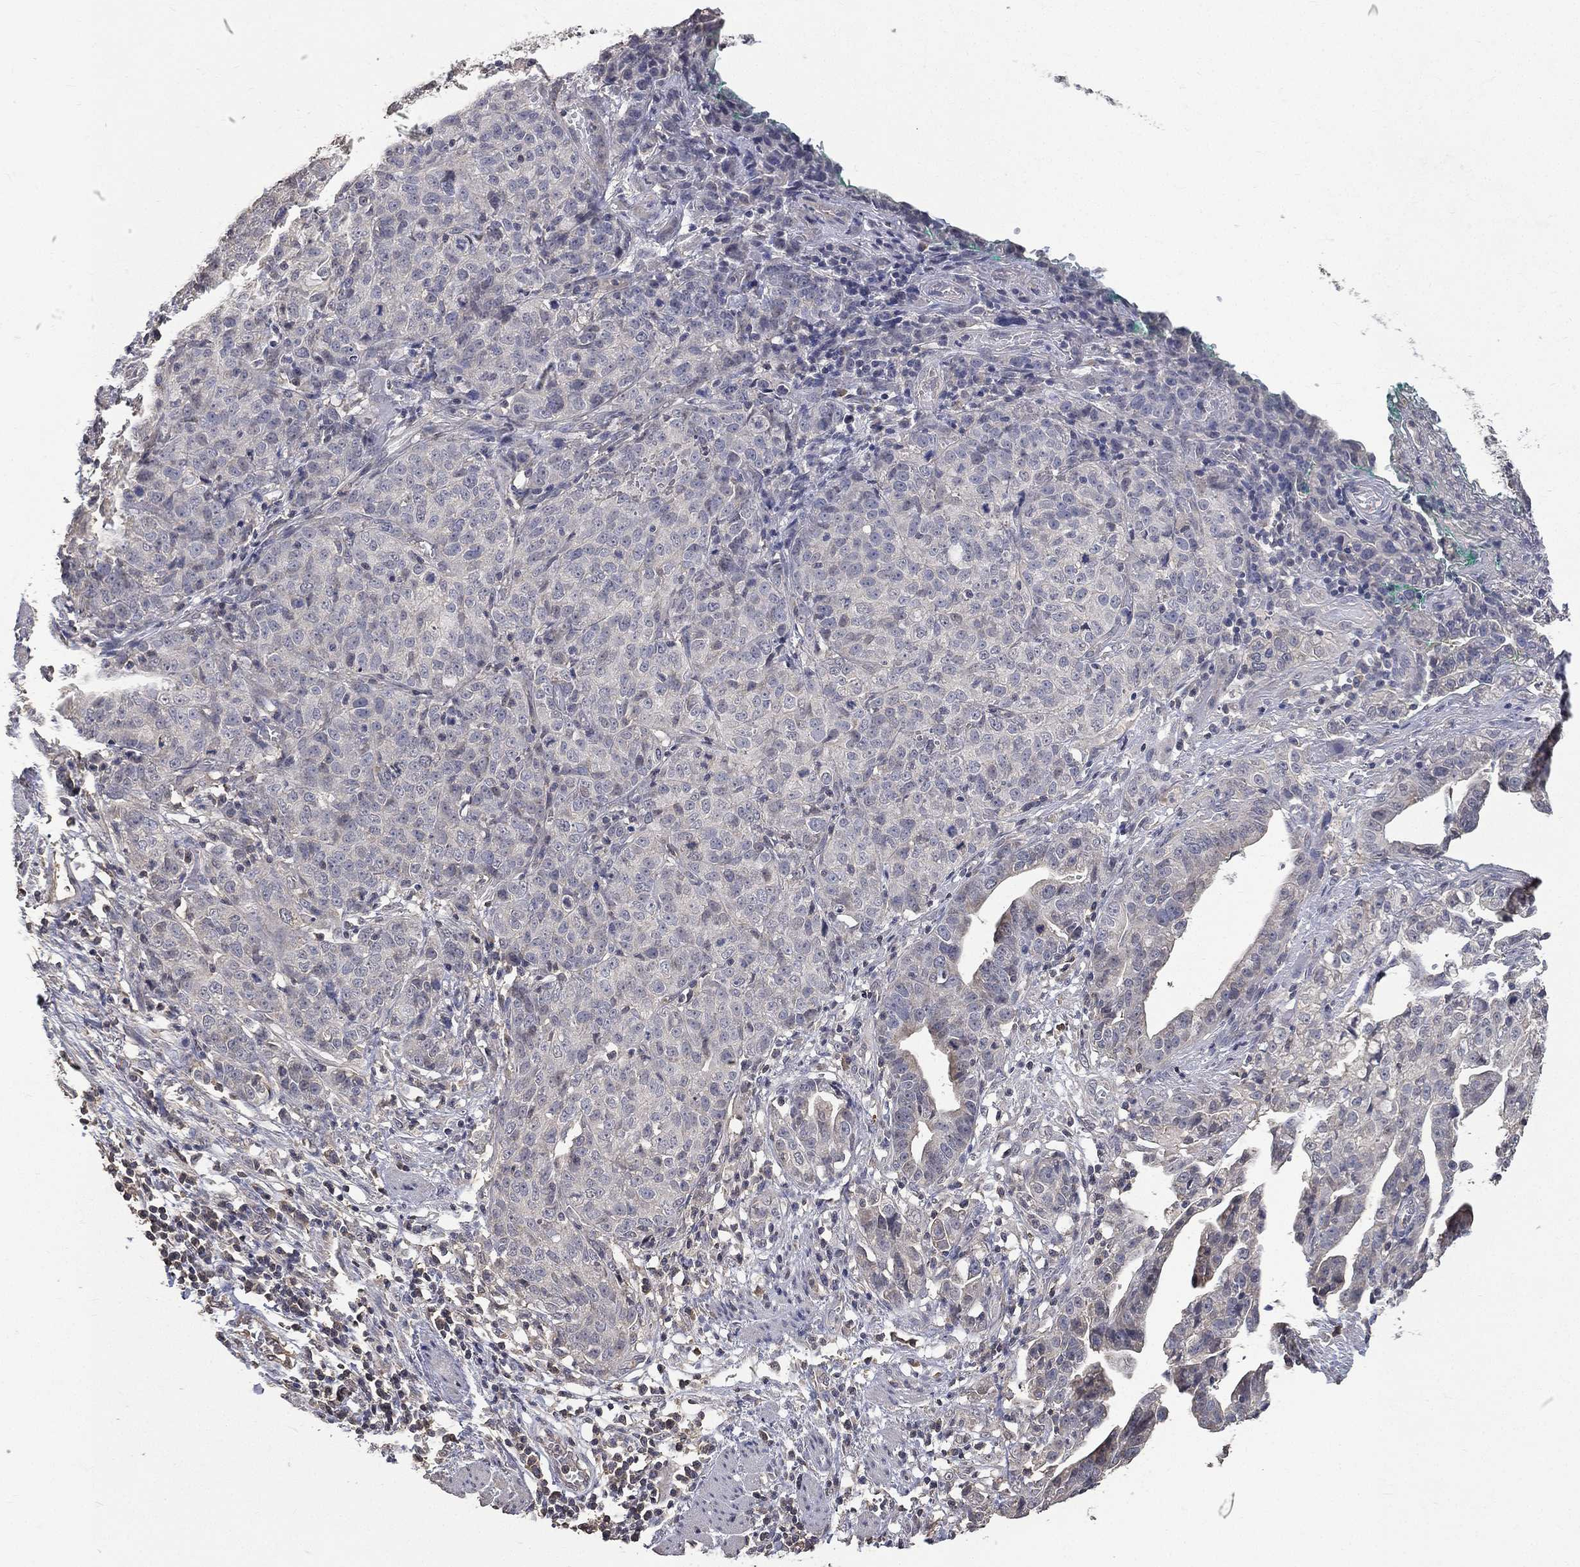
{"staining": {"intensity": "negative", "quantity": "none", "location": "none"}, "tissue": "stomach cancer", "cell_type": "Tumor cells", "image_type": "cancer", "snomed": [{"axis": "morphology", "description": "Adenocarcinoma, NOS"}, {"axis": "topography", "description": "Stomach, upper"}], "caption": "There is no significant staining in tumor cells of stomach adenocarcinoma.", "gene": "SNAP25", "patient": {"sex": "female", "age": 67}}